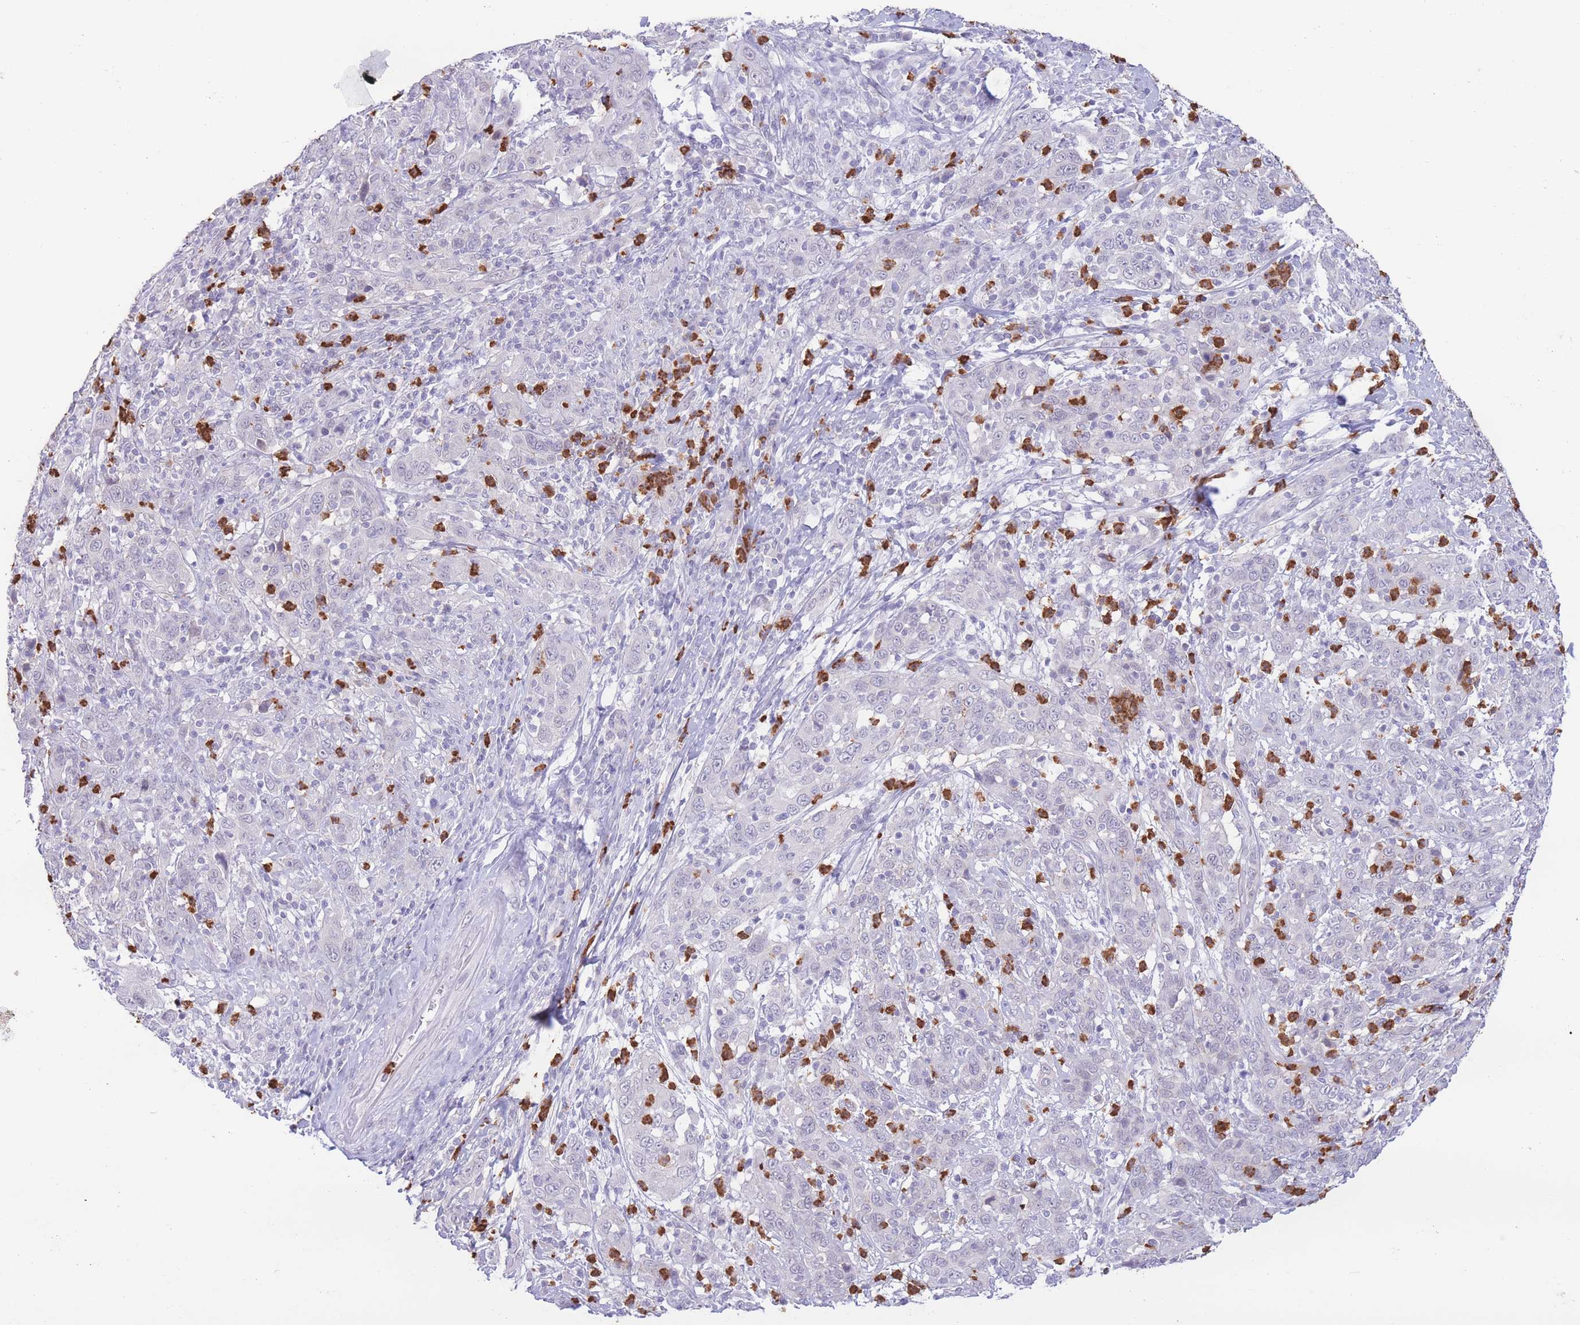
{"staining": {"intensity": "negative", "quantity": "none", "location": "none"}, "tissue": "cervical cancer", "cell_type": "Tumor cells", "image_type": "cancer", "snomed": [{"axis": "morphology", "description": "Squamous cell carcinoma, NOS"}, {"axis": "topography", "description": "Cervix"}], "caption": "There is no significant expression in tumor cells of cervical cancer.", "gene": "LCLAT1", "patient": {"sex": "female", "age": 46}}